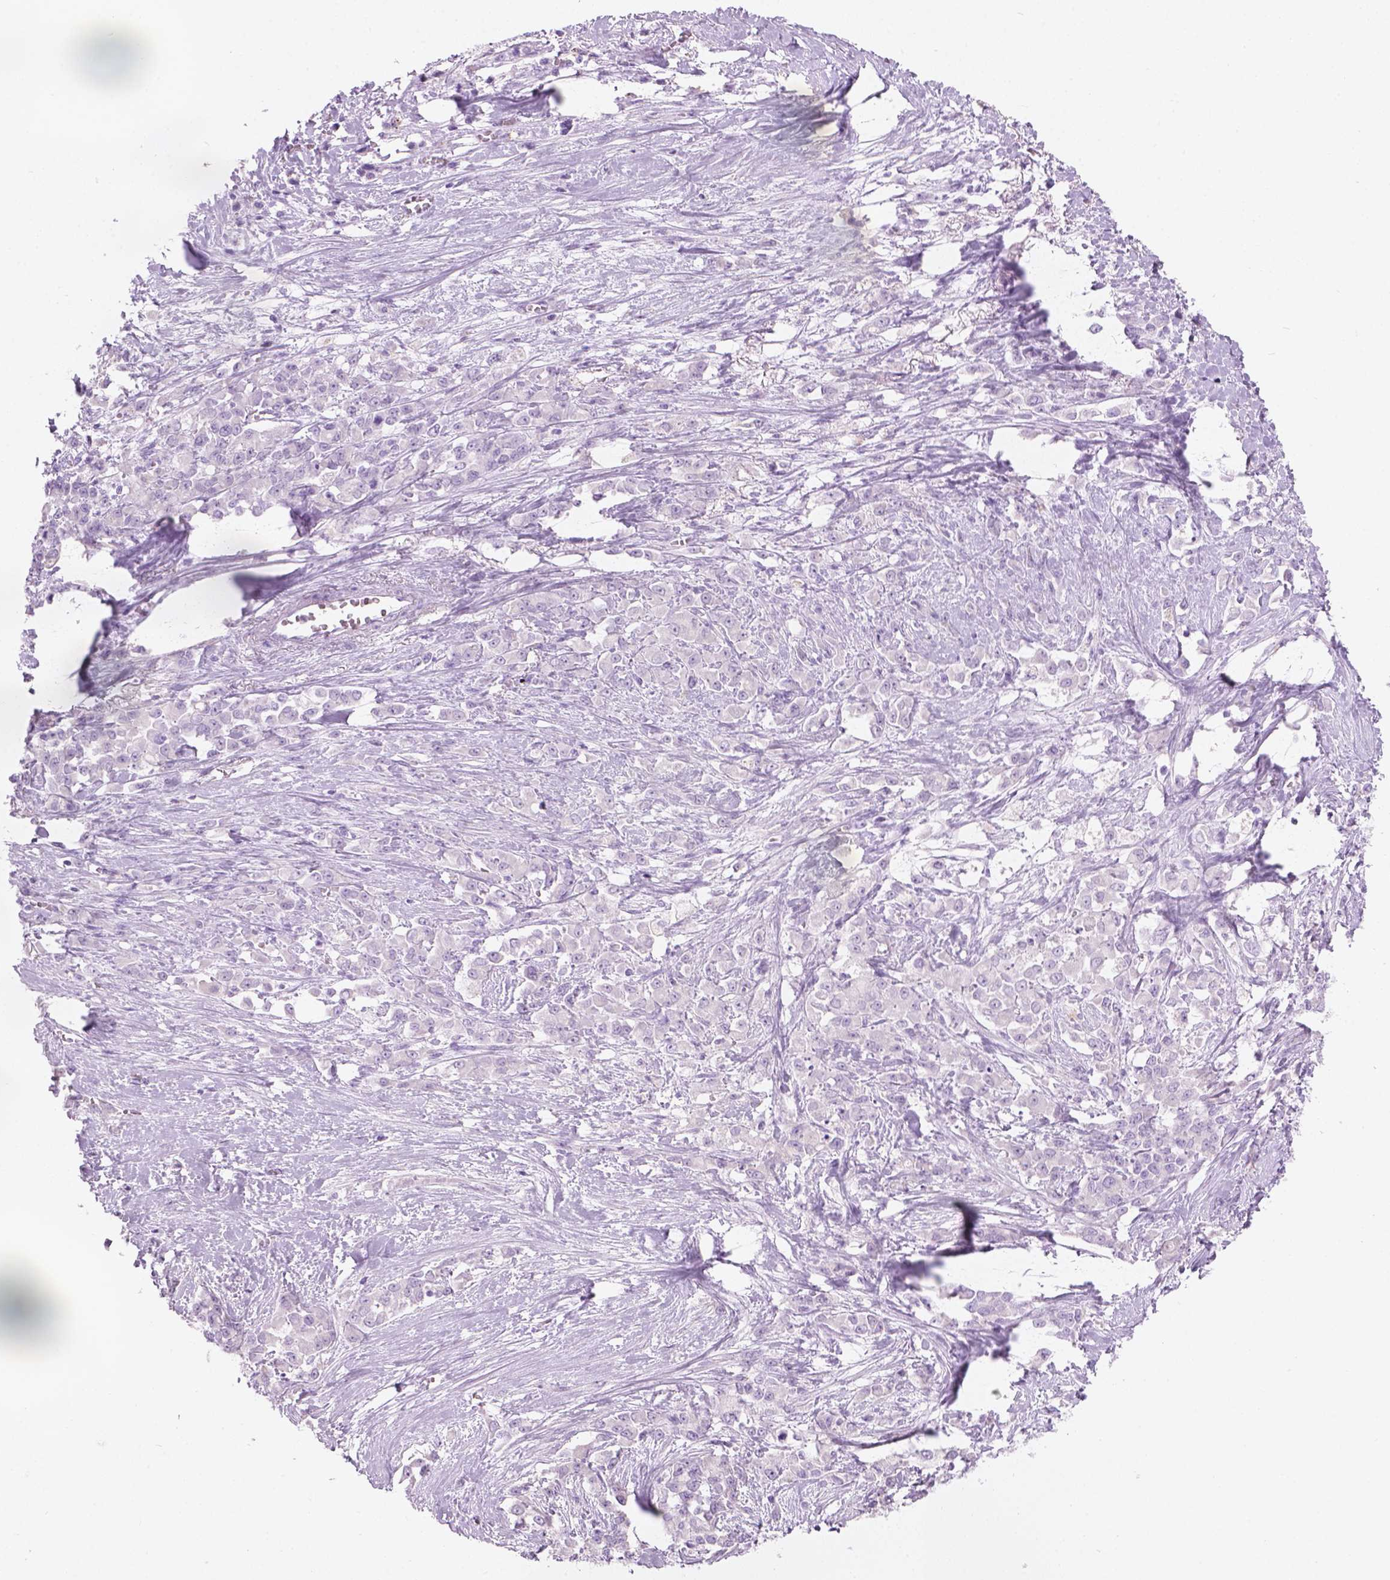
{"staining": {"intensity": "negative", "quantity": "none", "location": "none"}, "tissue": "stomach cancer", "cell_type": "Tumor cells", "image_type": "cancer", "snomed": [{"axis": "morphology", "description": "Adenocarcinoma, NOS"}, {"axis": "topography", "description": "Stomach"}], "caption": "Human adenocarcinoma (stomach) stained for a protein using immunohistochemistry reveals no positivity in tumor cells.", "gene": "TTC29", "patient": {"sex": "female", "age": 76}}